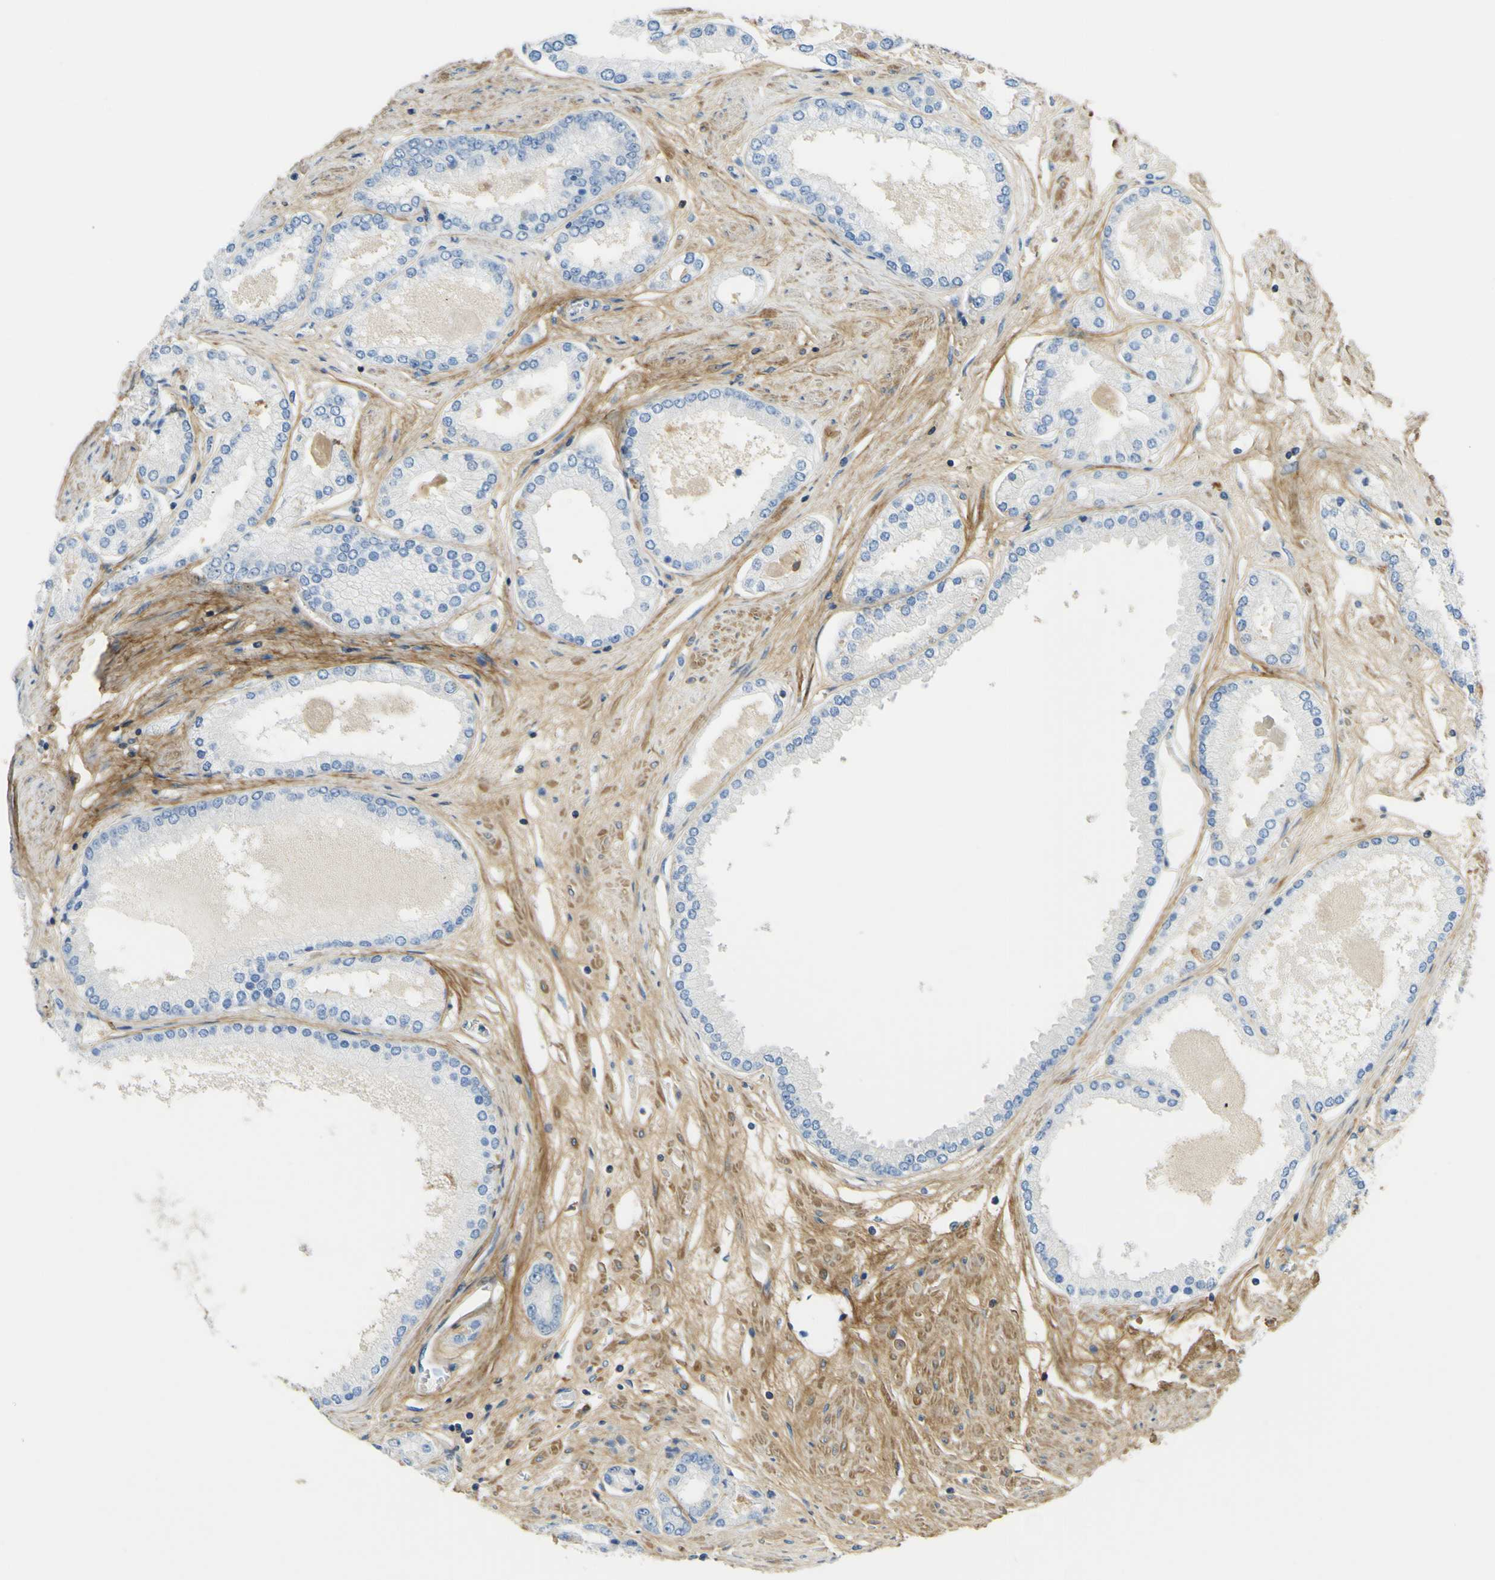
{"staining": {"intensity": "negative", "quantity": "none", "location": "none"}, "tissue": "prostate cancer", "cell_type": "Tumor cells", "image_type": "cancer", "snomed": [{"axis": "morphology", "description": "Adenocarcinoma, High grade"}, {"axis": "topography", "description": "Prostate"}], "caption": "Tumor cells are negative for brown protein staining in prostate cancer.", "gene": "OGN", "patient": {"sex": "male", "age": 59}}